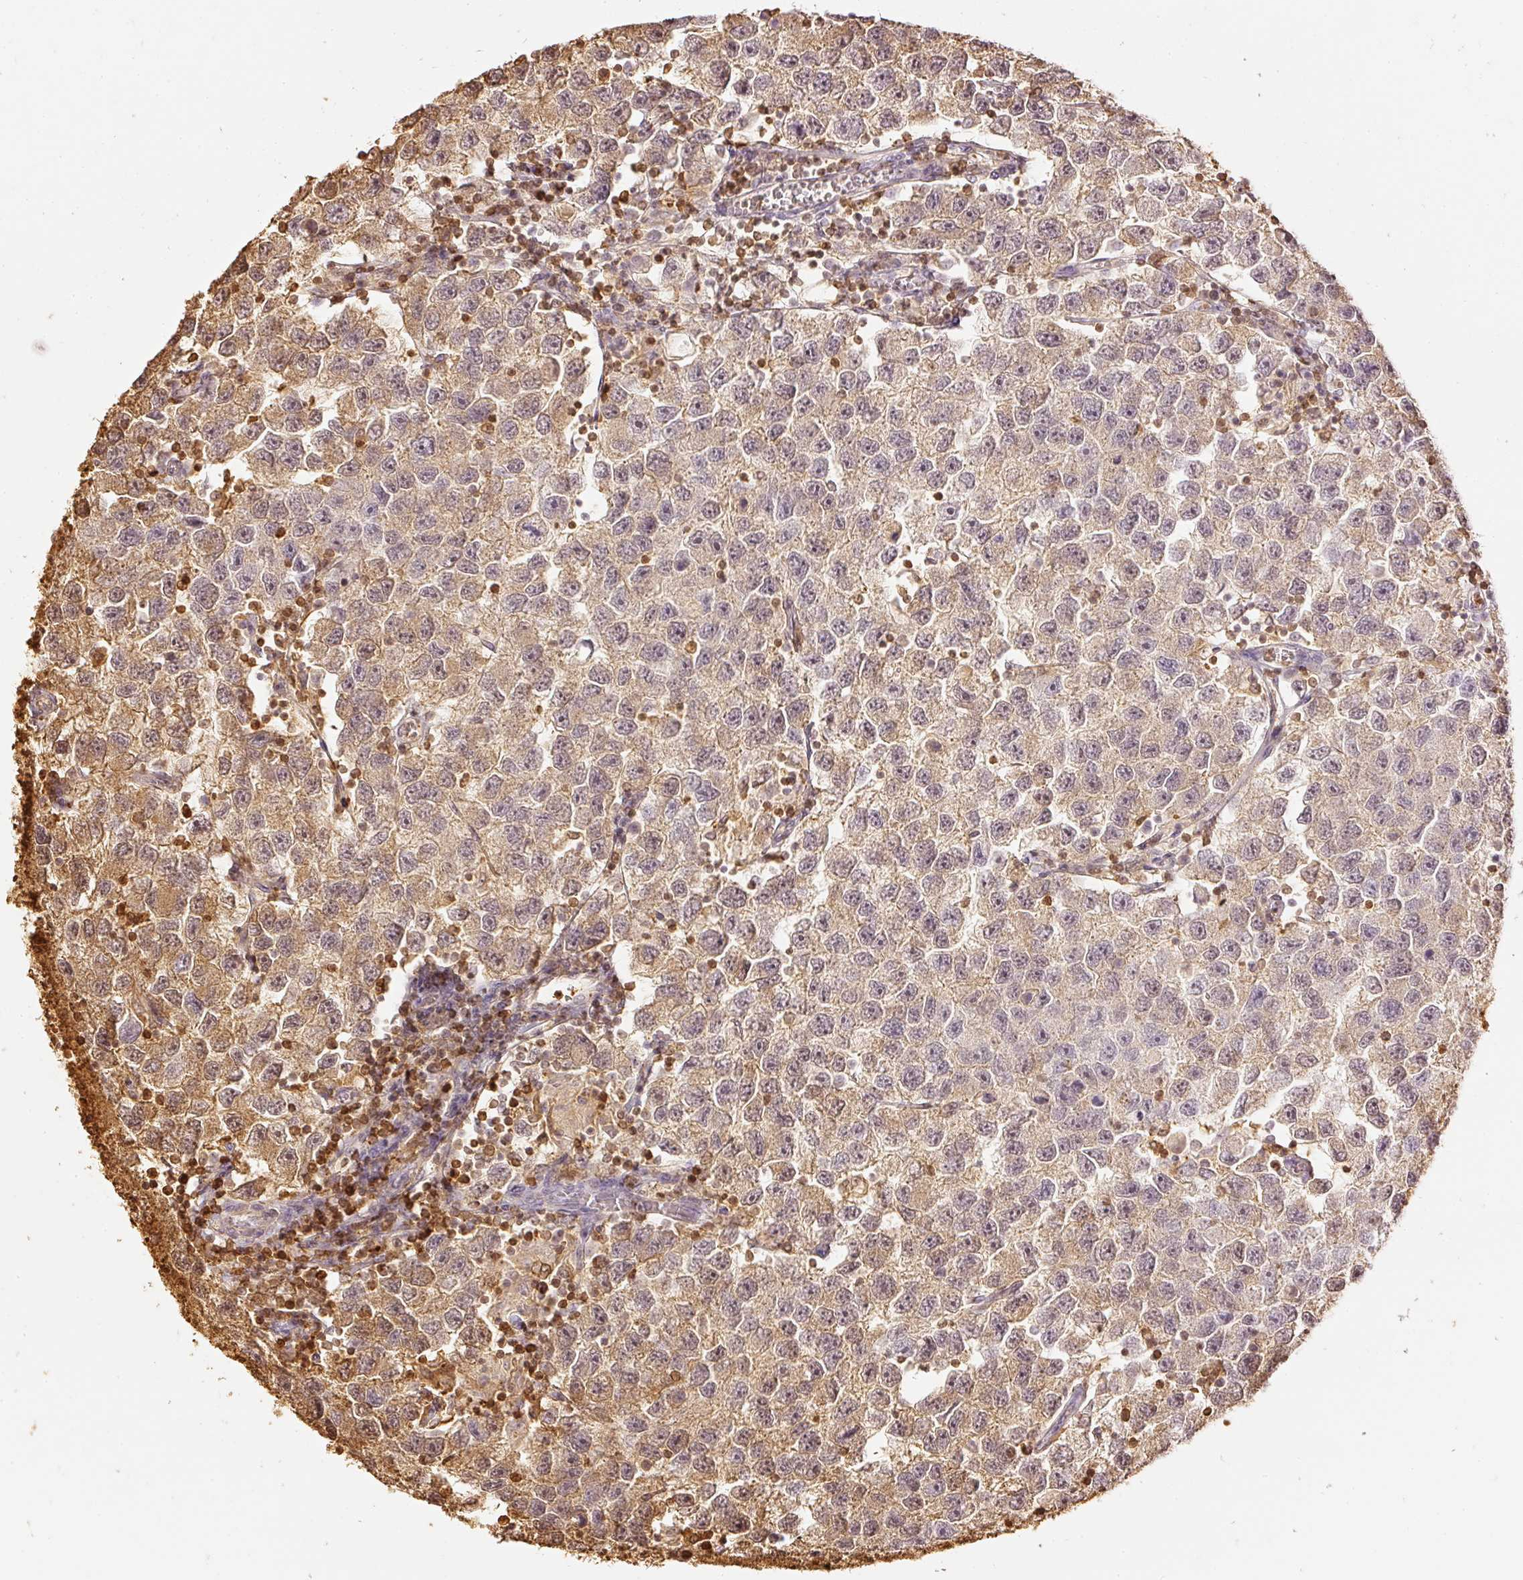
{"staining": {"intensity": "moderate", "quantity": "25%-75%", "location": "cytoplasmic/membranous"}, "tissue": "testis cancer", "cell_type": "Tumor cells", "image_type": "cancer", "snomed": [{"axis": "morphology", "description": "Seminoma, NOS"}, {"axis": "topography", "description": "Testis"}], "caption": "Immunohistochemical staining of testis cancer reveals moderate cytoplasmic/membranous protein staining in about 25%-75% of tumor cells.", "gene": "PFN1", "patient": {"sex": "male", "age": 26}}